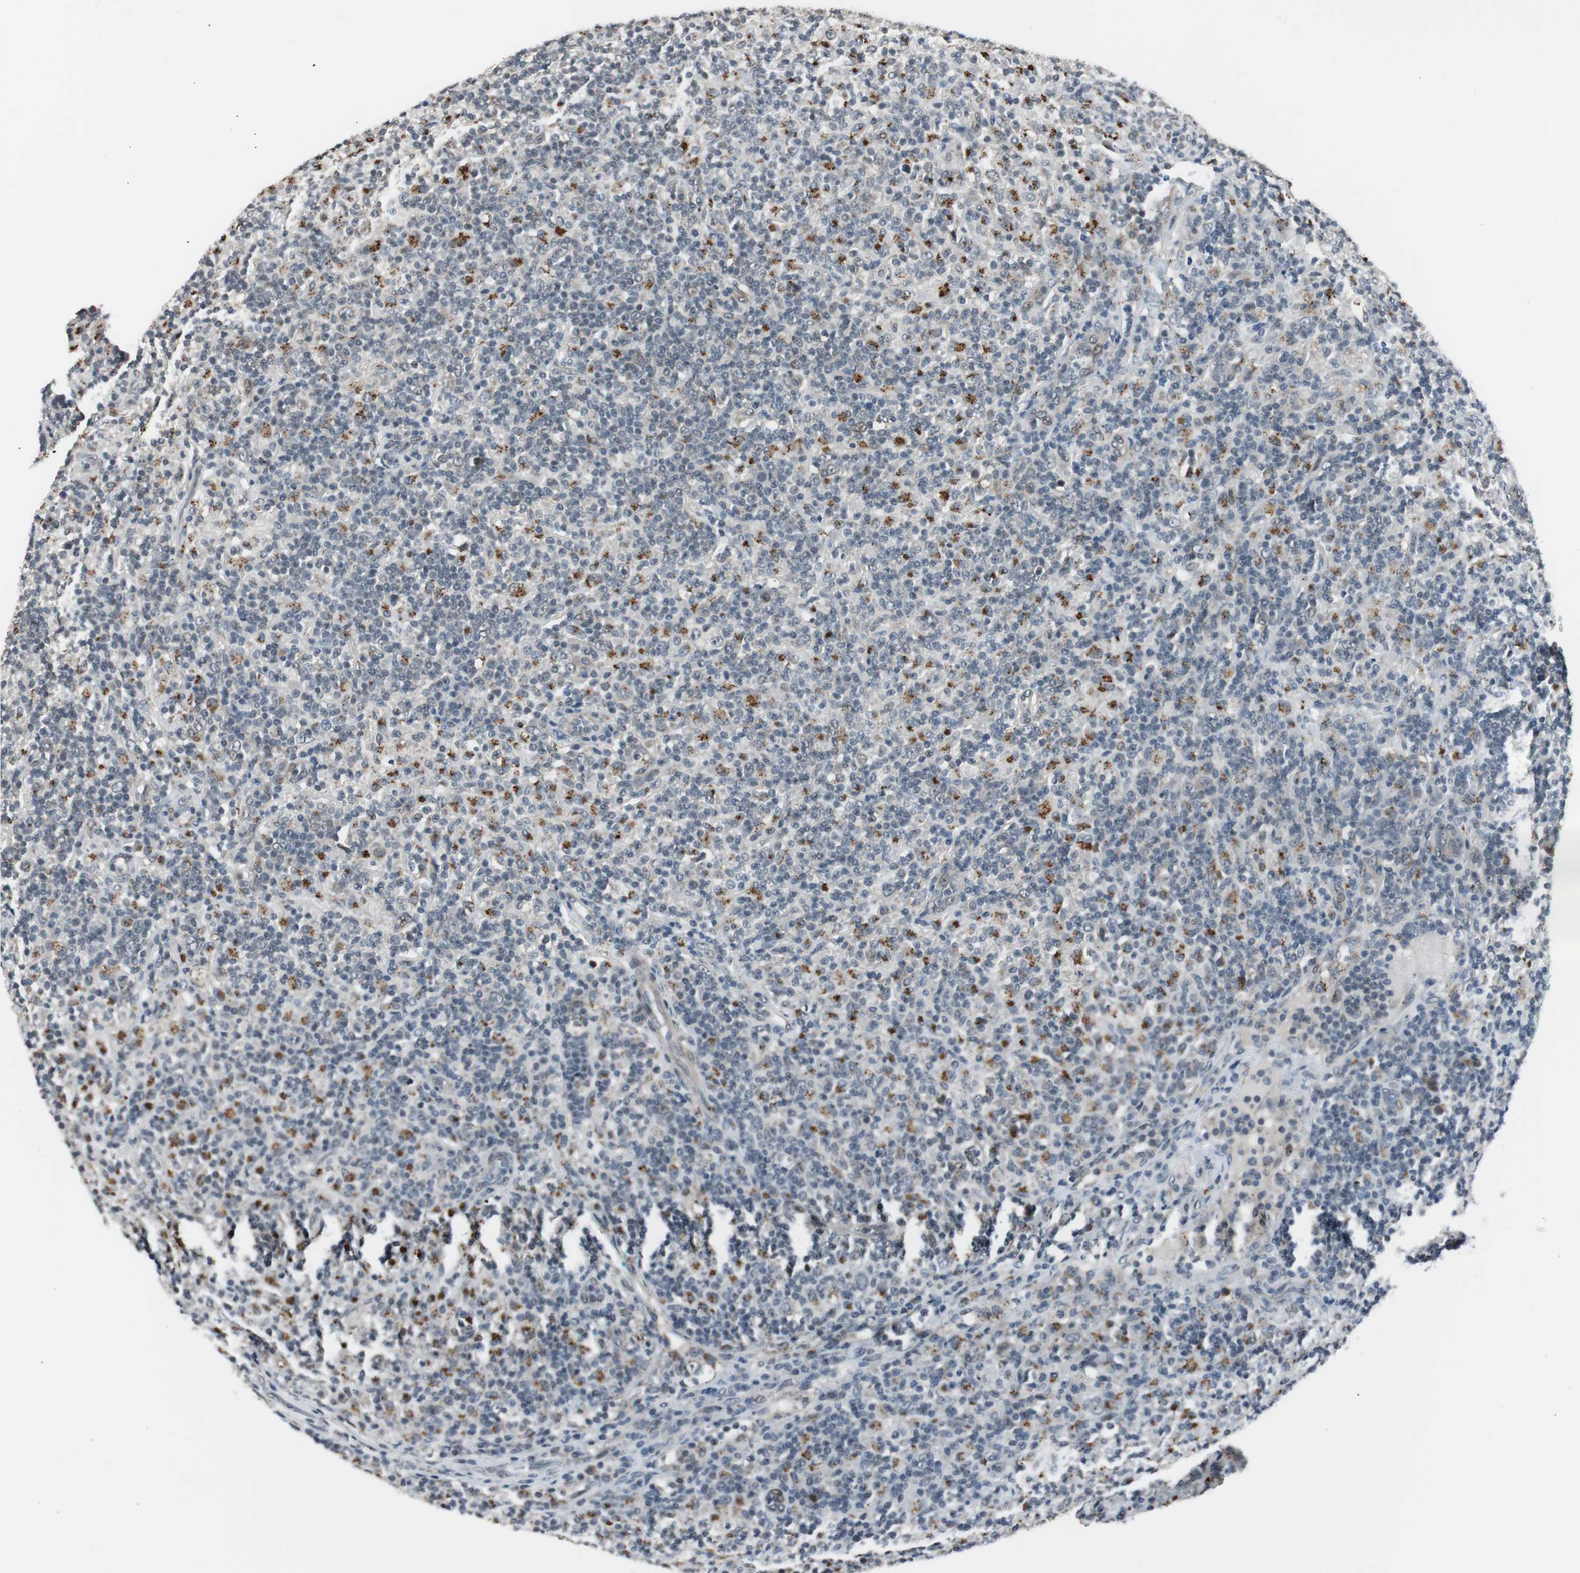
{"staining": {"intensity": "negative", "quantity": "none", "location": "none"}, "tissue": "lymphoma", "cell_type": "Tumor cells", "image_type": "cancer", "snomed": [{"axis": "morphology", "description": "Hodgkin's disease, NOS"}, {"axis": "topography", "description": "Lymph node"}], "caption": "Immunohistochemistry (IHC) of human lymphoma reveals no positivity in tumor cells.", "gene": "BOLA1", "patient": {"sex": "male", "age": 70}}